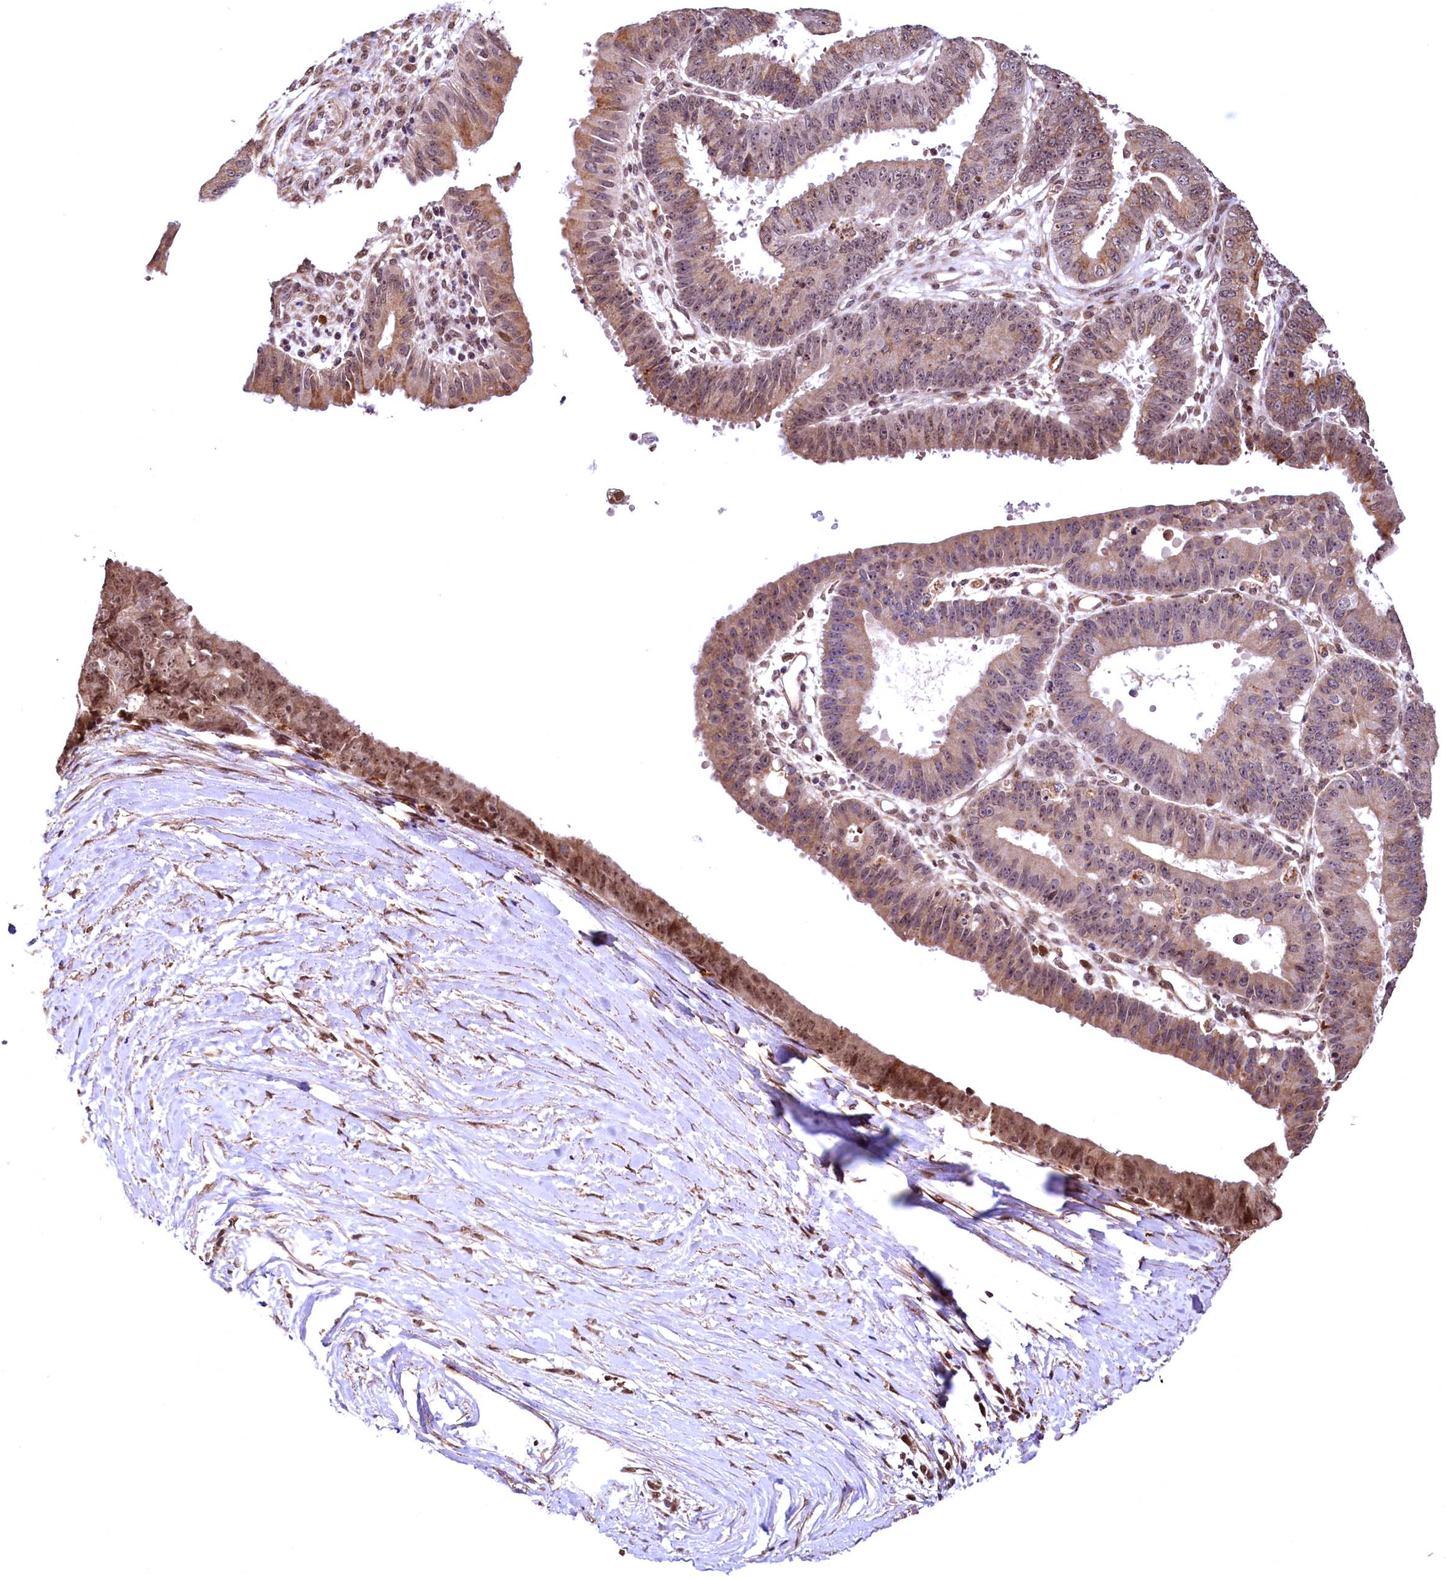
{"staining": {"intensity": "moderate", "quantity": ">75%", "location": "cytoplasmic/membranous,nuclear"}, "tissue": "ovarian cancer", "cell_type": "Tumor cells", "image_type": "cancer", "snomed": [{"axis": "morphology", "description": "Carcinoma, endometroid"}, {"axis": "topography", "description": "Appendix"}, {"axis": "topography", "description": "Ovary"}], "caption": "A medium amount of moderate cytoplasmic/membranous and nuclear positivity is appreciated in approximately >75% of tumor cells in ovarian cancer tissue.", "gene": "PDS5B", "patient": {"sex": "female", "age": 42}}